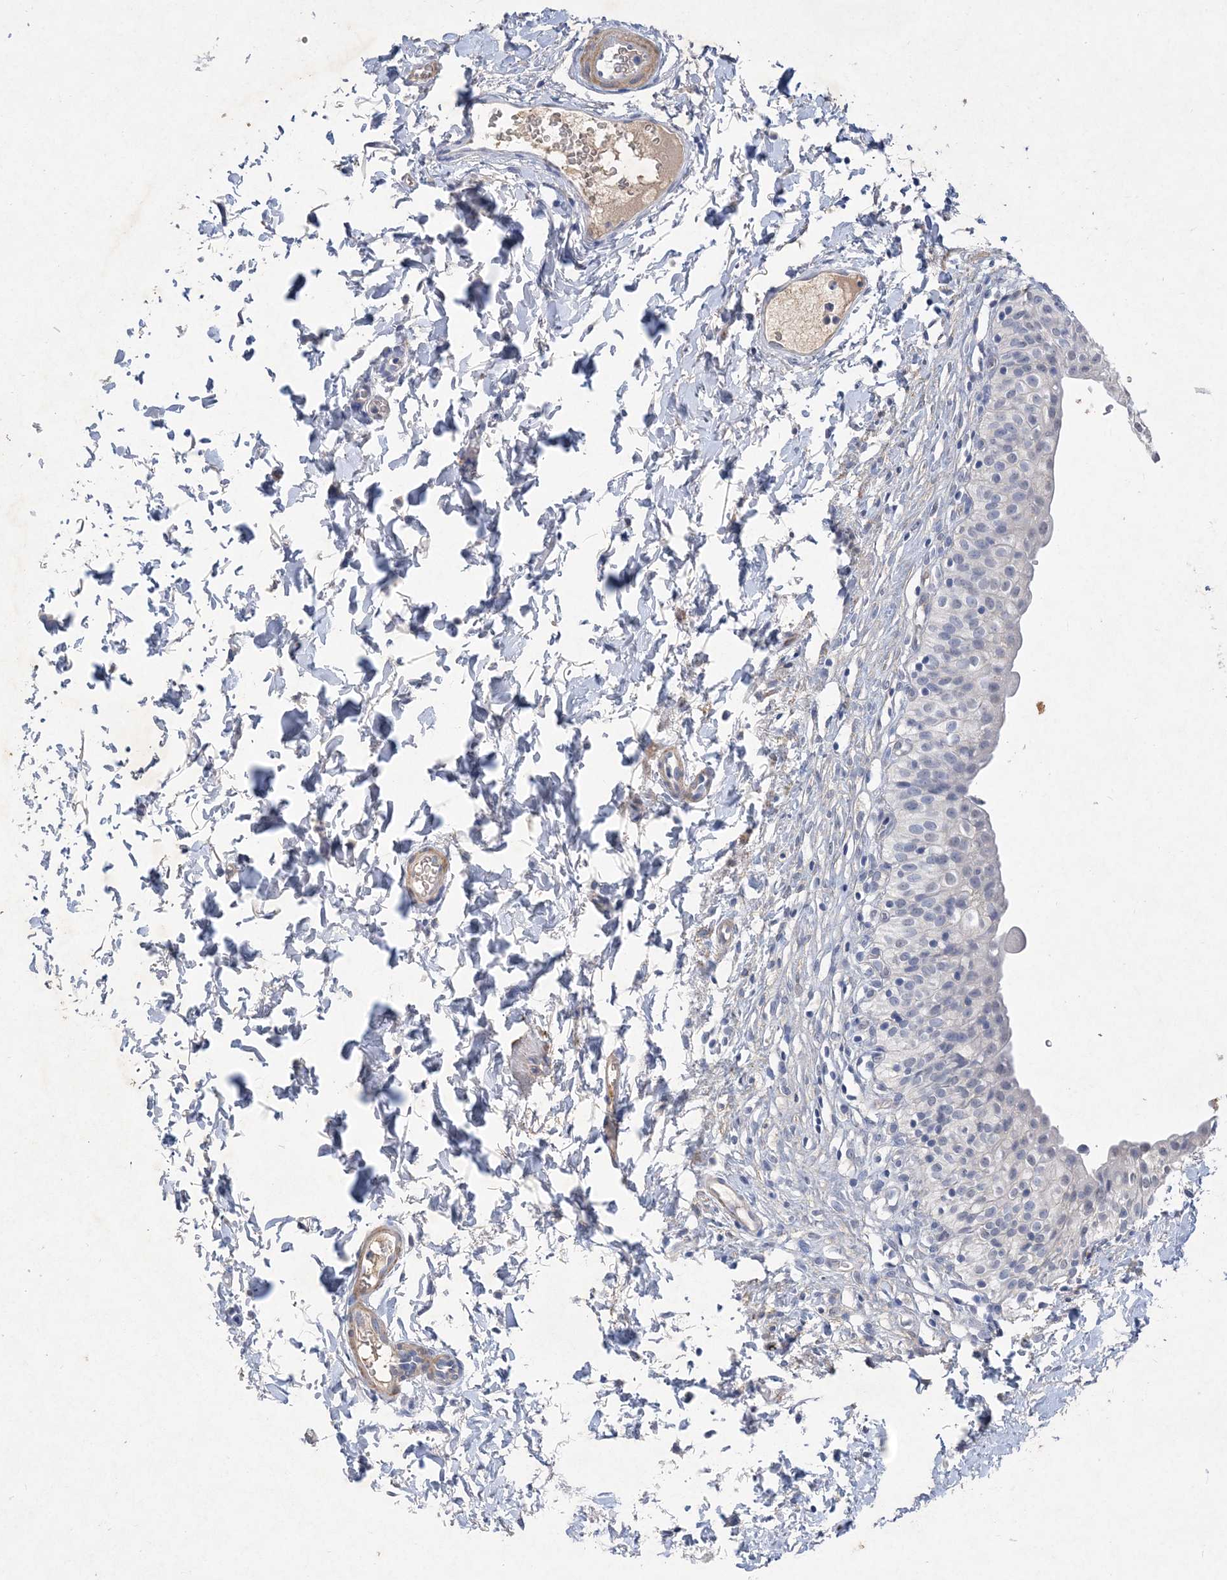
{"staining": {"intensity": "negative", "quantity": "none", "location": "none"}, "tissue": "urinary bladder", "cell_type": "Urothelial cells", "image_type": "normal", "snomed": [{"axis": "morphology", "description": "Normal tissue, NOS"}, {"axis": "topography", "description": "Urinary bladder"}], "caption": "DAB immunohistochemical staining of benign urinary bladder reveals no significant expression in urothelial cells. The staining is performed using DAB (3,3'-diaminobenzidine) brown chromogen with nuclei counter-stained in using hematoxylin.", "gene": "C11orf58", "patient": {"sex": "male", "age": 55}}